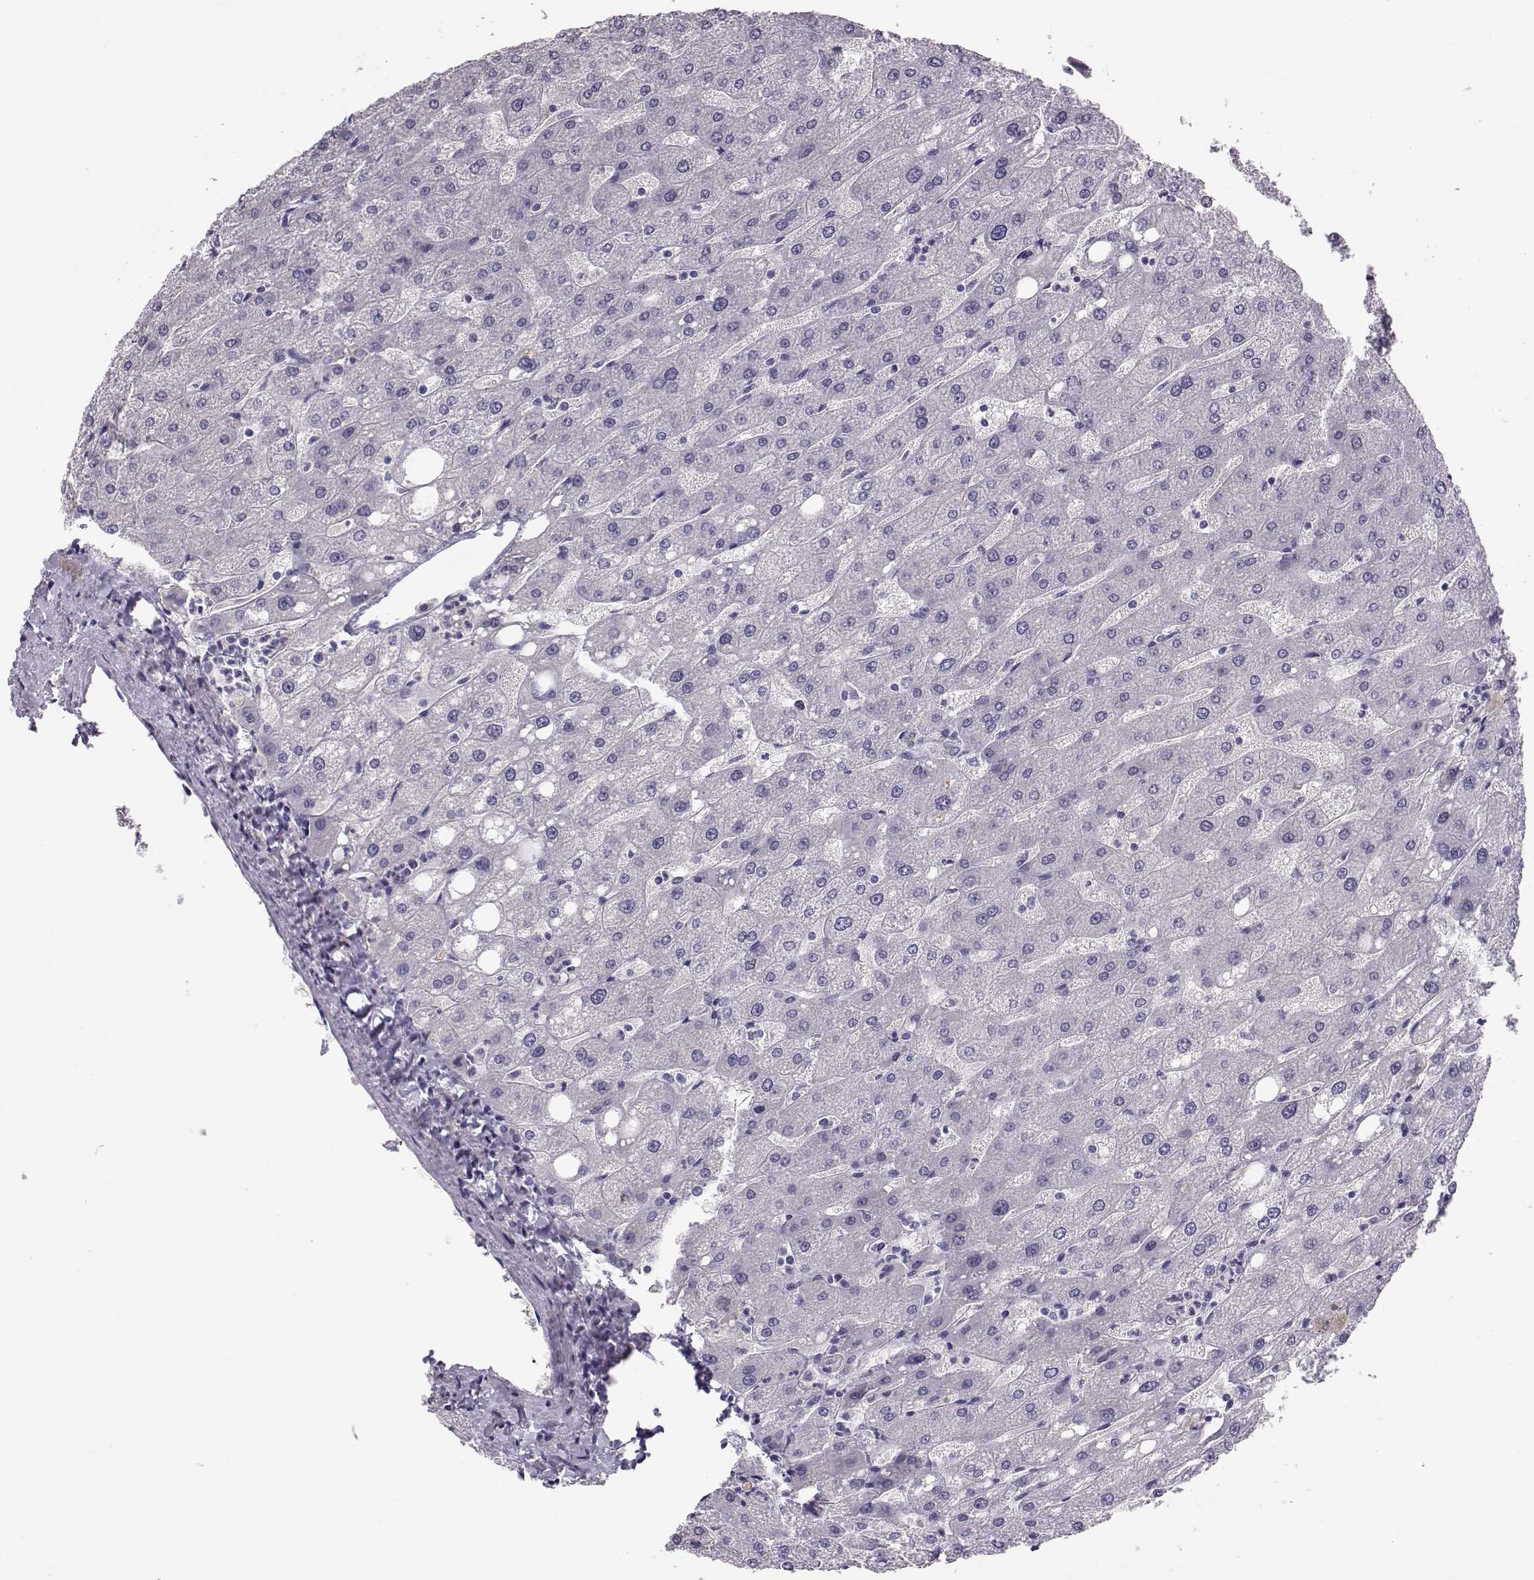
{"staining": {"intensity": "negative", "quantity": "none", "location": "none"}, "tissue": "liver", "cell_type": "Cholangiocytes", "image_type": "normal", "snomed": [{"axis": "morphology", "description": "Normal tissue, NOS"}, {"axis": "topography", "description": "Liver"}], "caption": "Immunohistochemistry (IHC) histopathology image of unremarkable human liver stained for a protein (brown), which reveals no positivity in cholangiocytes. (IHC, brightfield microscopy, high magnification).", "gene": "GPR26", "patient": {"sex": "male", "age": 67}}